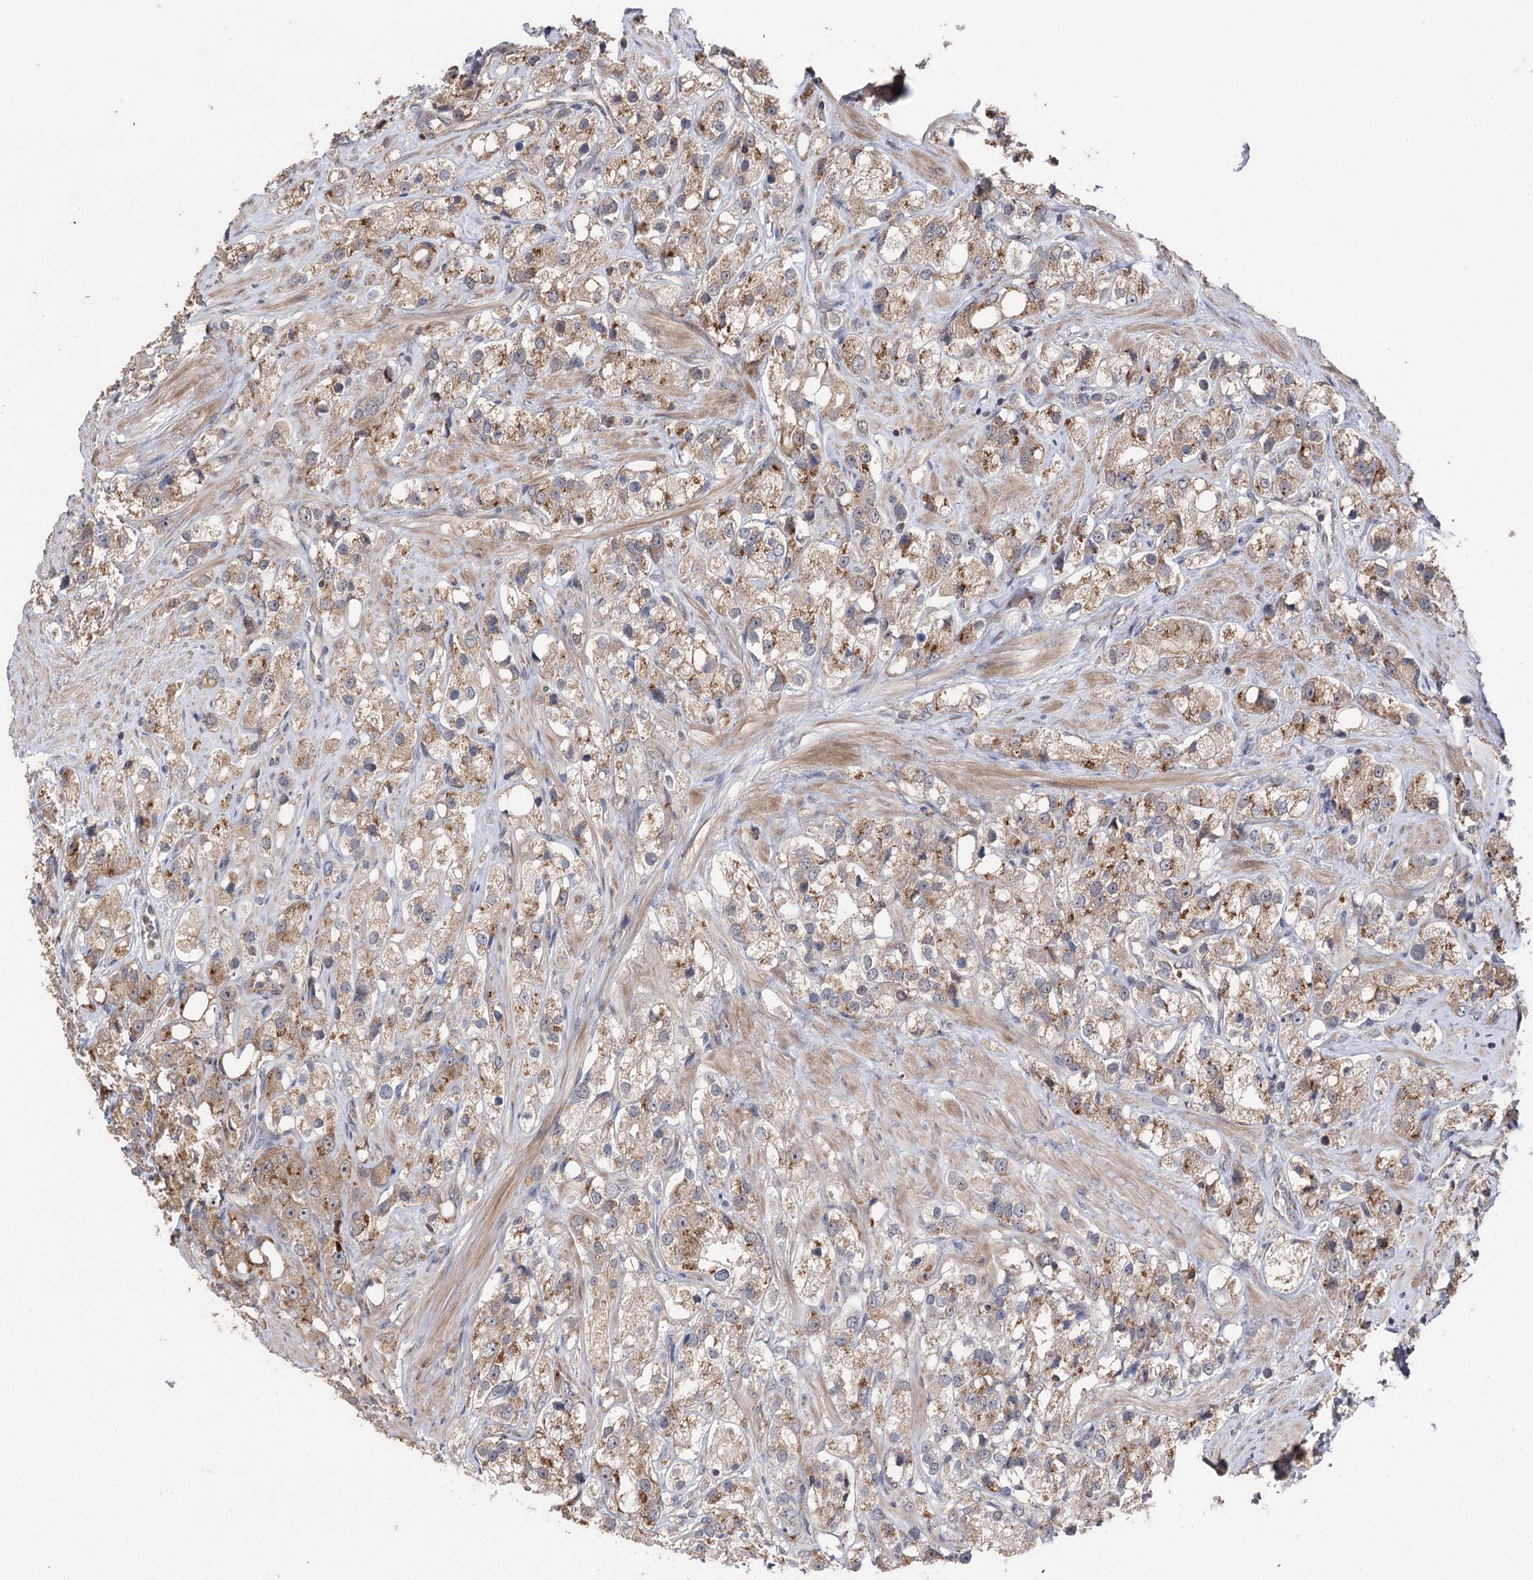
{"staining": {"intensity": "moderate", "quantity": "25%-75%", "location": "cytoplasmic/membranous"}, "tissue": "prostate cancer", "cell_type": "Tumor cells", "image_type": "cancer", "snomed": [{"axis": "morphology", "description": "Adenocarcinoma, NOS"}, {"axis": "topography", "description": "Prostate"}], "caption": "Prostate adenocarcinoma stained for a protein reveals moderate cytoplasmic/membranous positivity in tumor cells.", "gene": "STX6", "patient": {"sex": "male", "age": 79}}